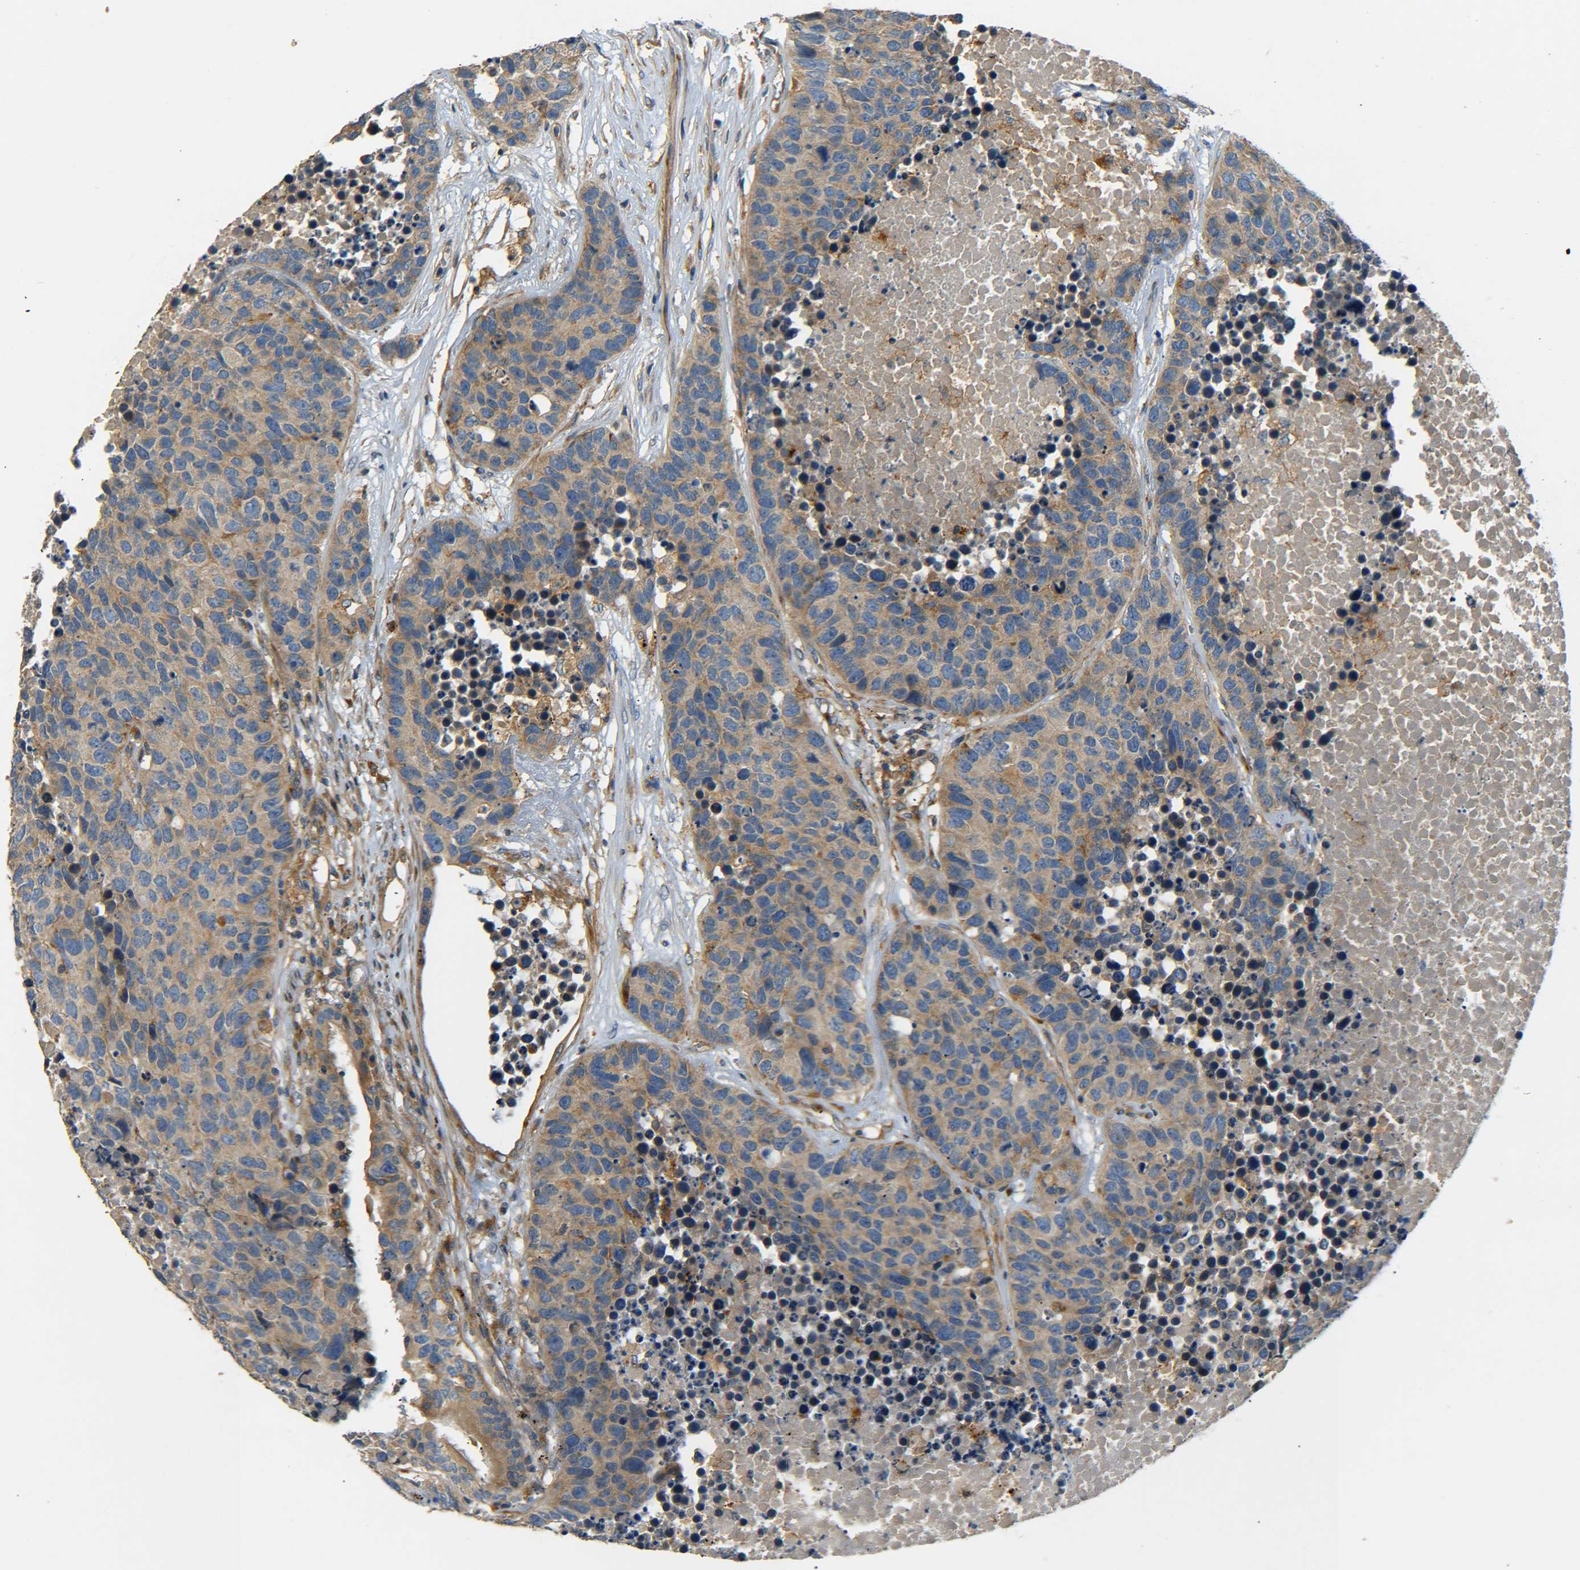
{"staining": {"intensity": "weak", "quantity": ">75%", "location": "cytoplasmic/membranous"}, "tissue": "carcinoid", "cell_type": "Tumor cells", "image_type": "cancer", "snomed": [{"axis": "morphology", "description": "Carcinoid, malignant, NOS"}, {"axis": "topography", "description": "Lung"}], "caption": "Approximately >75% of tumor cells in malignant carcinoid exhibit weak cytoplasmic/membranous protein positivity as visualized by brown immunohistochemical staining.", "gene": "LRCH3", "patient": {"sex": "male", "age": 60}}